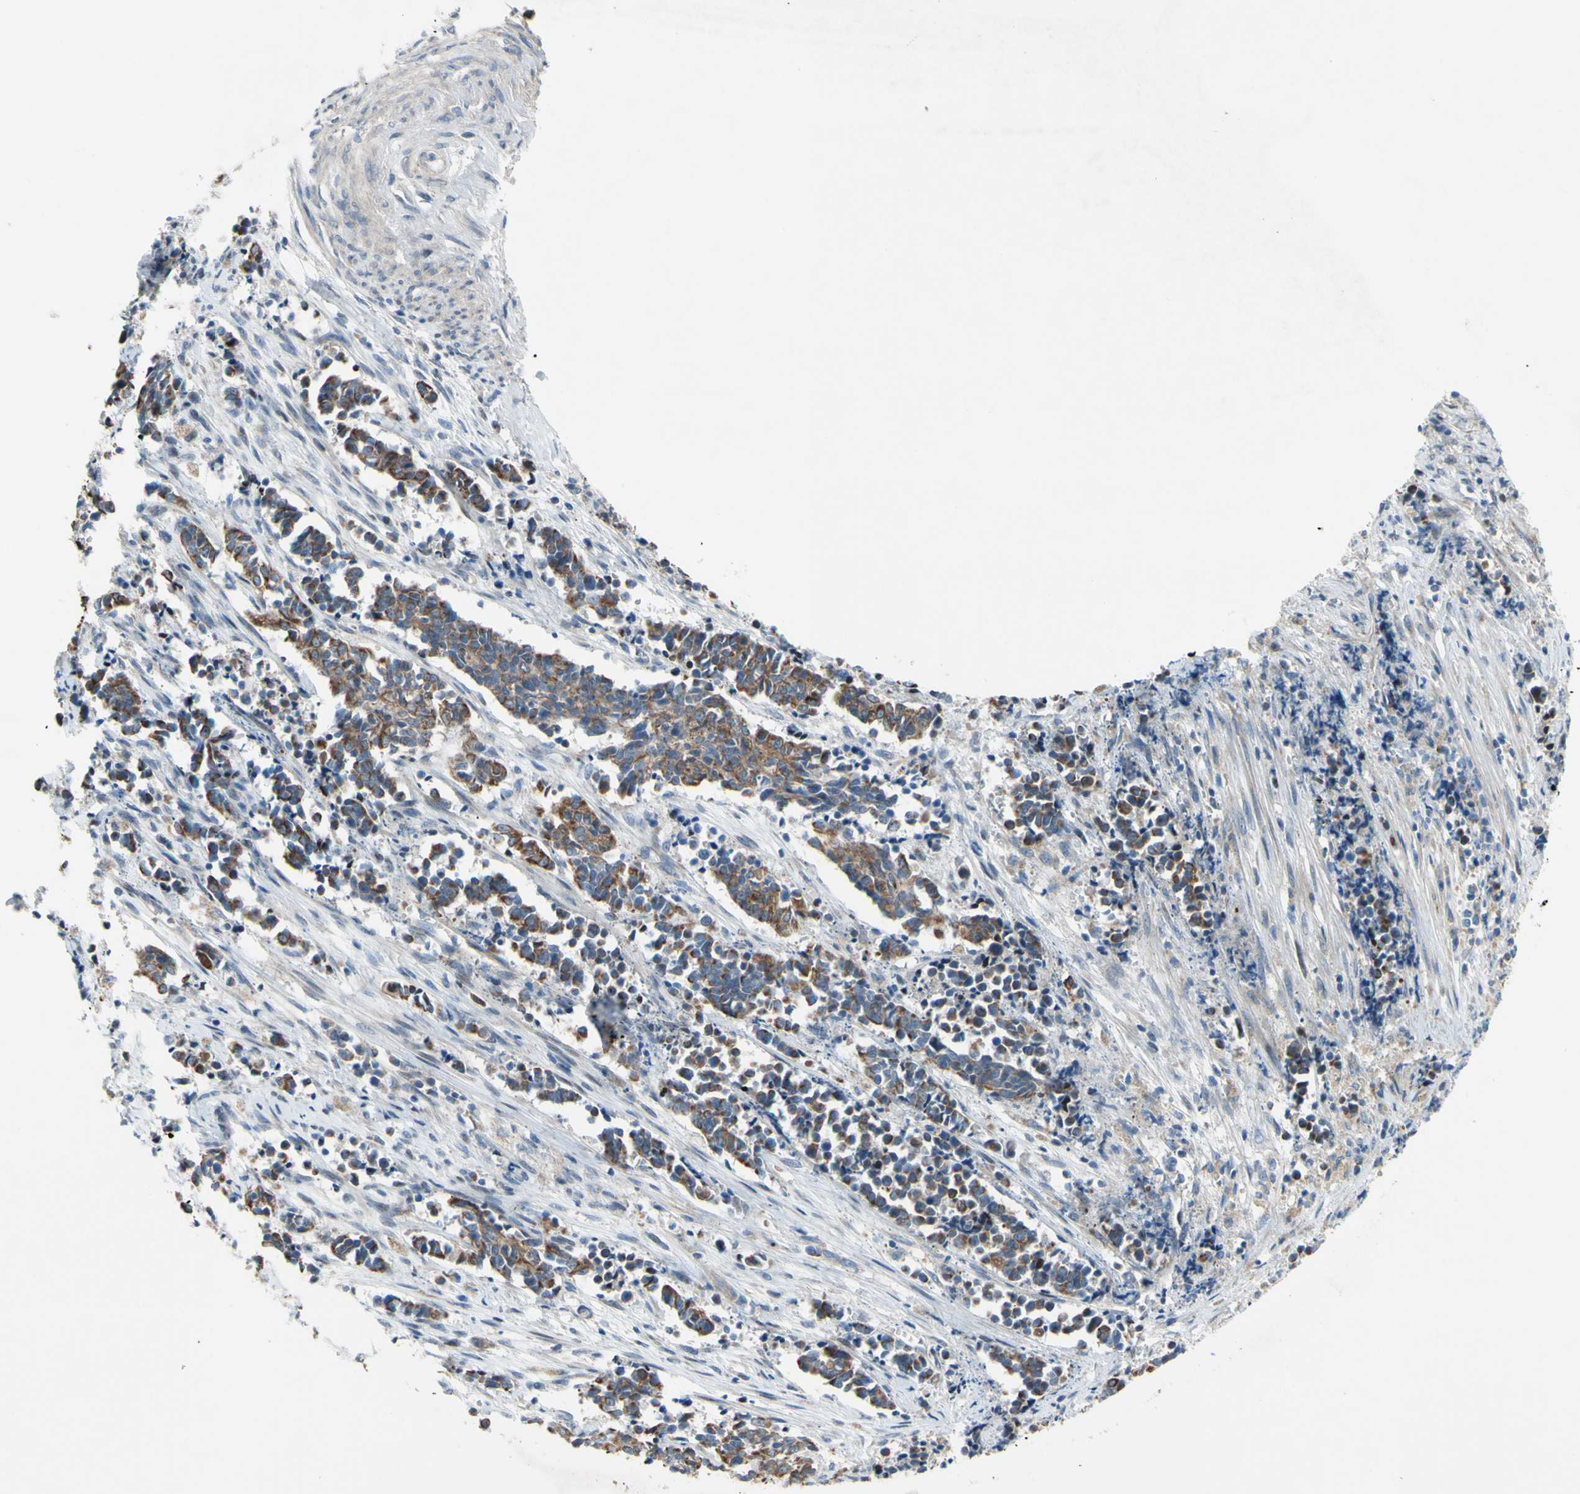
{"staining": {"intensity": "strong", "quantity": "25%-75%", "location": "cytoplasmic/membranous"}, "tissue": "cervical cancer", "cell_type": "Tumor cells", "image_type": "cancer", "snomed": [{"axis": "morphology", "description": "Normal tissue, NOS"}, {"axis": "morphology", "description": "Squamous cell carcinoma, NOS"}, {"axis": "topography", "description": "Cervix"}], "caption": "Immunohistochemistry (IHC) of cervical squamous cell carcinoma exhibits high levels of strong cytoplasmic/membranous expression in approximately 25%-75% of tumor cells.", "gene": "GRAMD2B", "patient": {"sex": "female", "age": 35}}